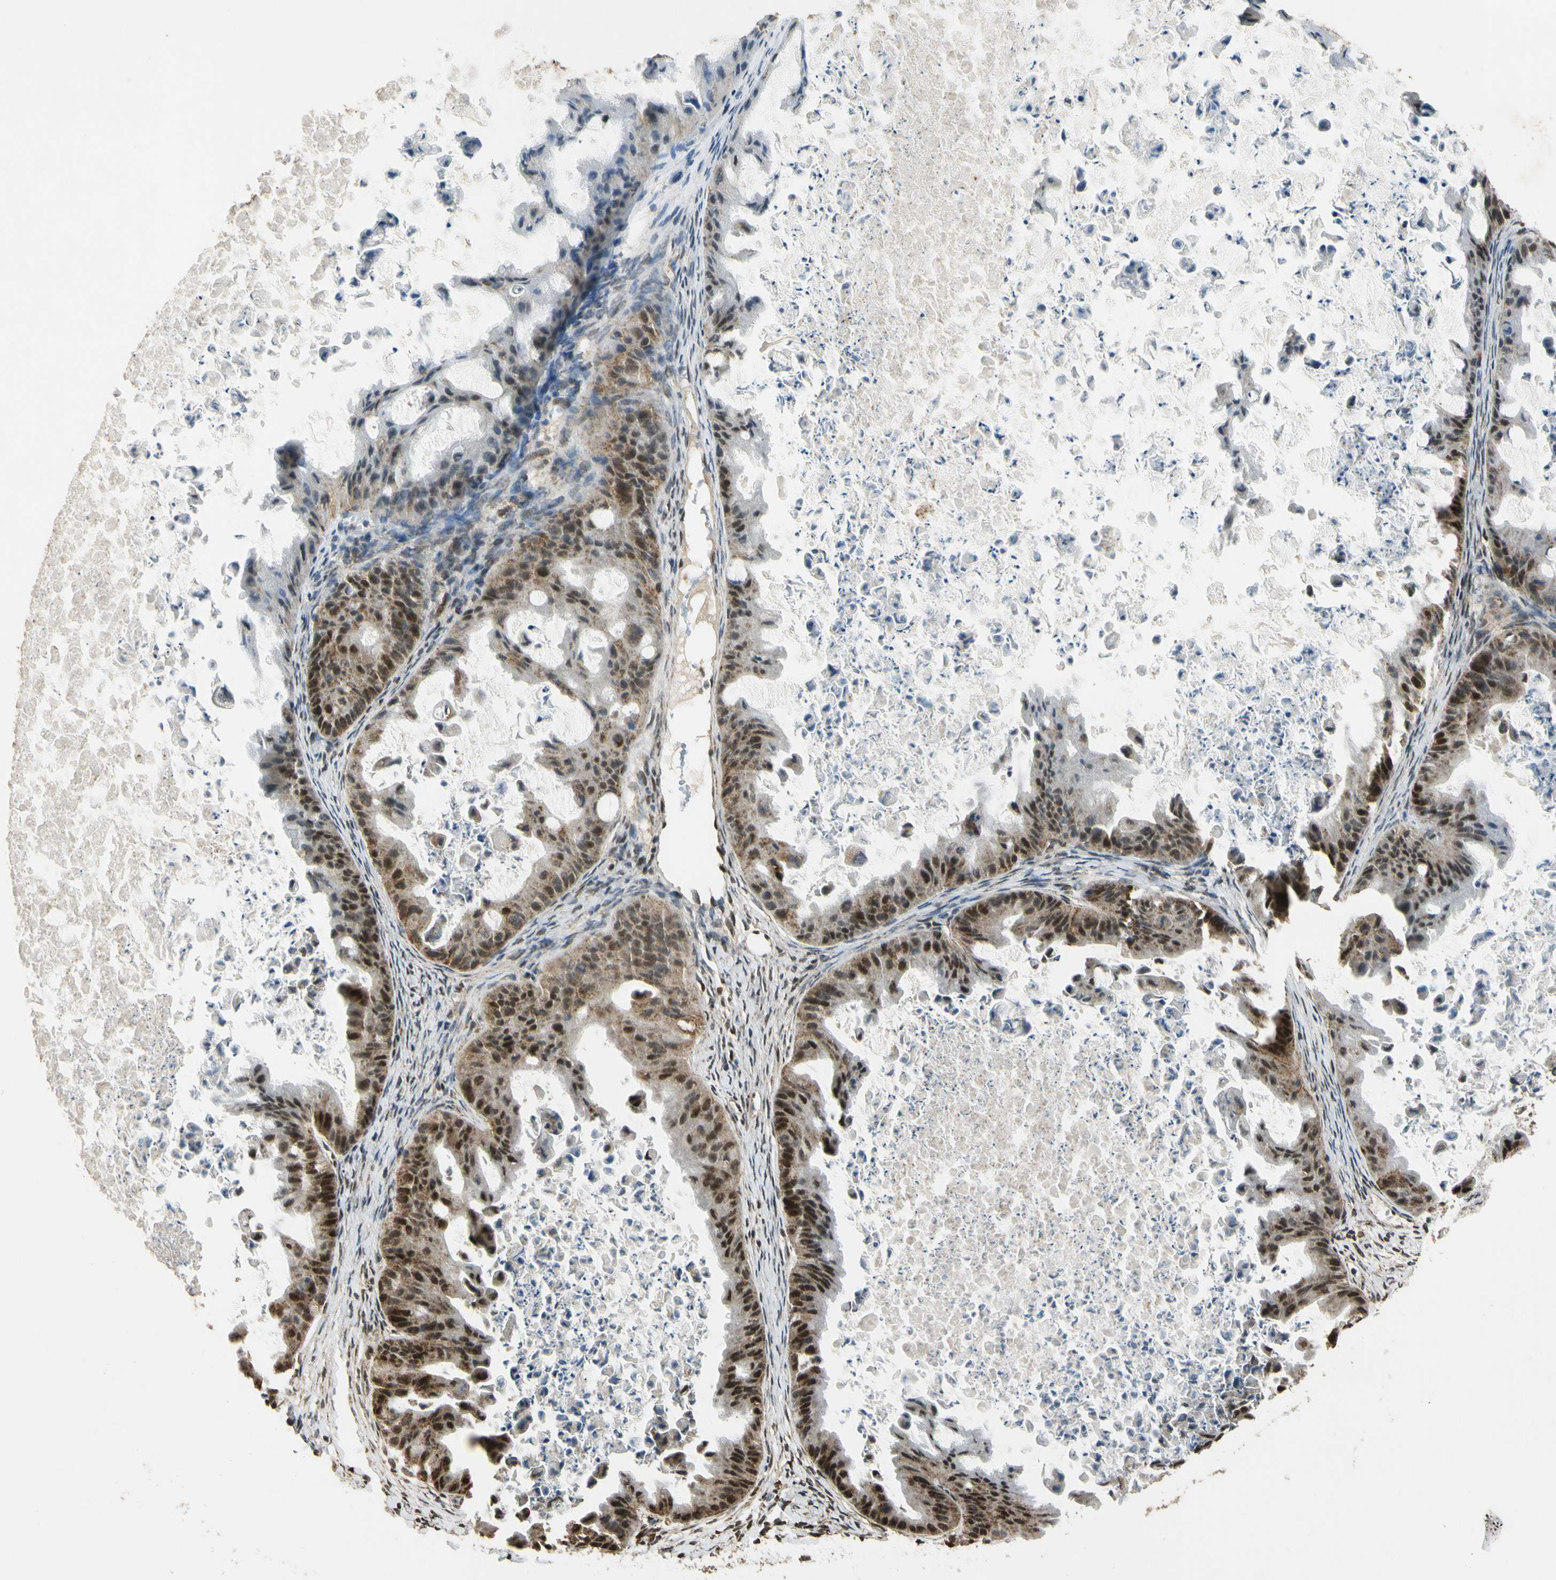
{"staining": {"intensity": "strong", "quantity": "25%-75%", "location": "cytoplasmic/membranous,nuclear"}, "tissue": "ovarian cancer", "cell_type": "Tumor cells", "image_type": "cancer", "snomed": [{"axis": "morphology", "description": "Cystadenocarcinoma, mucinous, NOS"}, {"axis": "topography", "description": "Ovary"}], "caption": "Ovarian cancer tissue shows strong cytoplasmic/membranous and nuclear positivity in approximately 25%-75% of tumor cells, visualized by immunohistochemistry. The protein of interest is shown in brown color, while the nuclei are stained blue.", "gene": "LAMTOR1", "patient": {"sex": "female", "age": 37}}